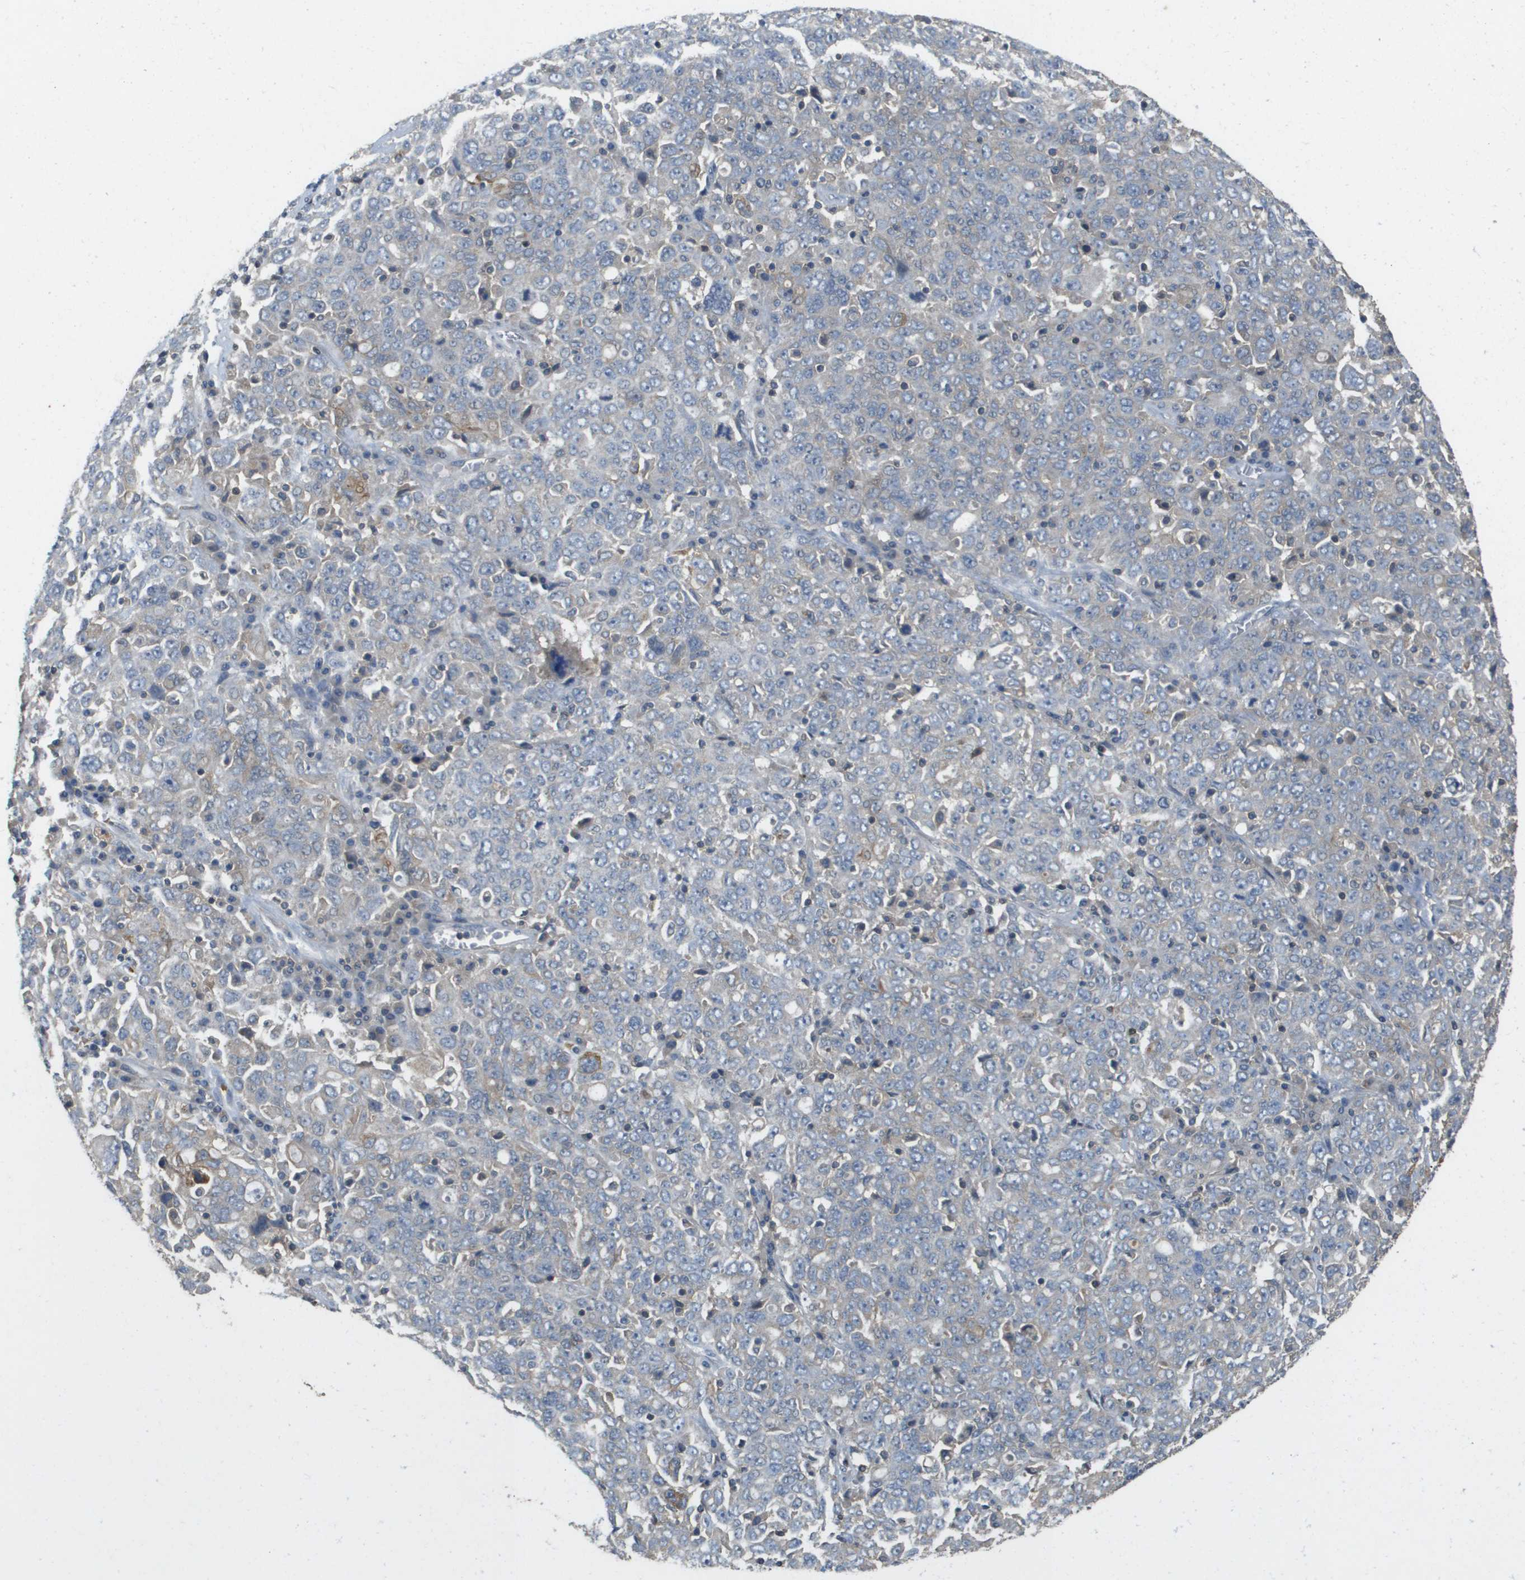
{"staining": {"intensity": "negative", "quantity": "none", "location": "none"}, "tissue": "ovarian cancer", "cell_type": "Tumor cells", "image_type": "cancer", "snomed": [{"axis": "morphology", "description": "Carcinoma, endometroid"}, {"axis": "topography", "description": "Ovary"}], "caption": "Tumor cells show no significant expression in endometroid carcinoma (ovarian).", "gene": "KRT23", "patient": {"sex": "female", "age": 62}}